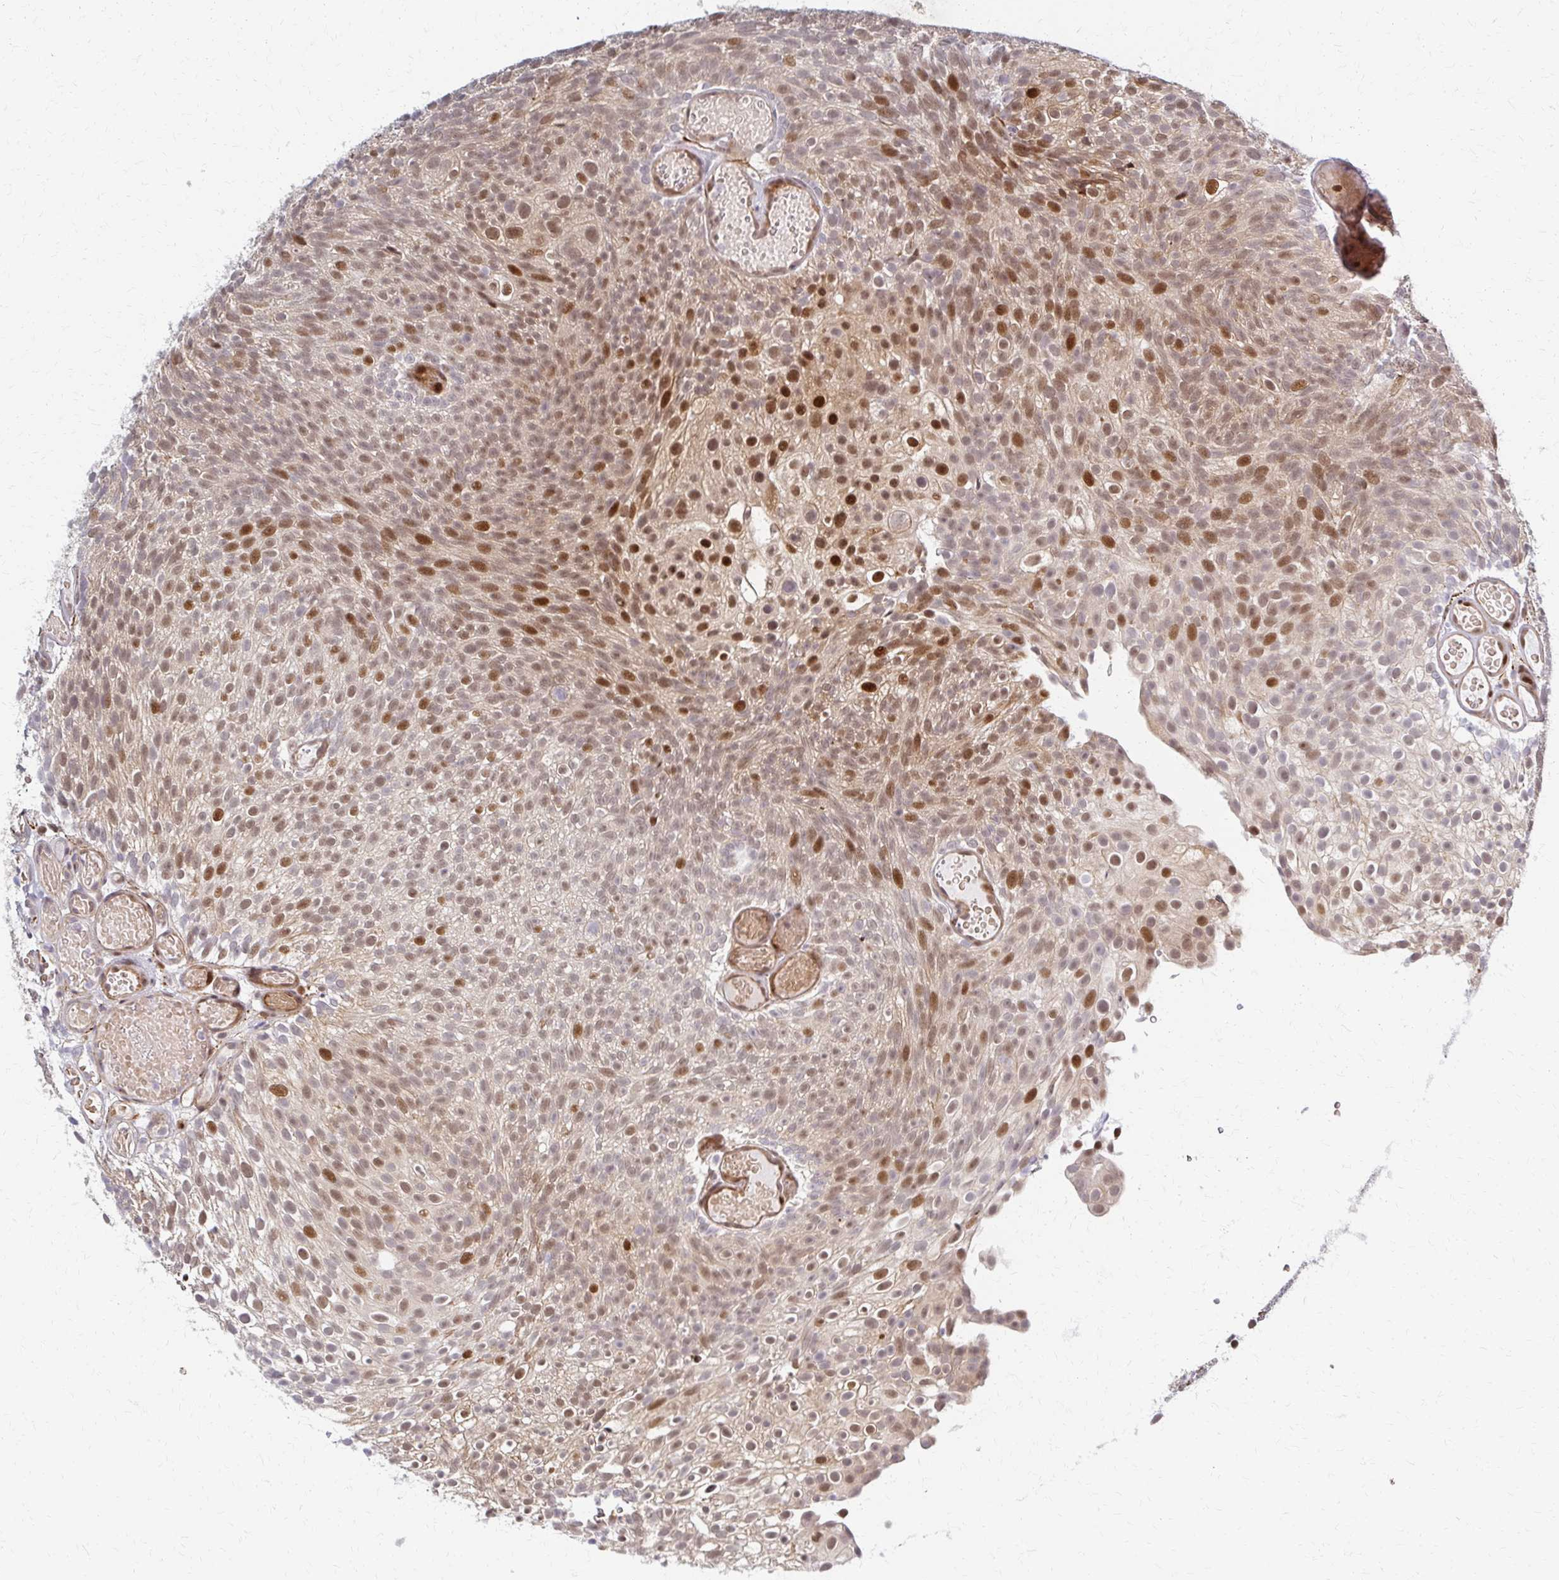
{"staining": {"intensity": "moderate", "quantity": ">75%", "location": "nuclear"}, "tissue": "urothelial cancer", "cell_type": "Tumor cells", "image_type": "cancer", "snomed": [{"axis": "morphology", "description": "Urothelial carcinoma, Low grade"}, {"axis": "topography", "description": "Urinary bladder"}], "caption": "Human low-grade urothelial carcinoma stained with a protein marker demonstrates moderate staining in tumor cells.", "gene": "PSMD7", "patient": {"sex": "male", "age": 78}}